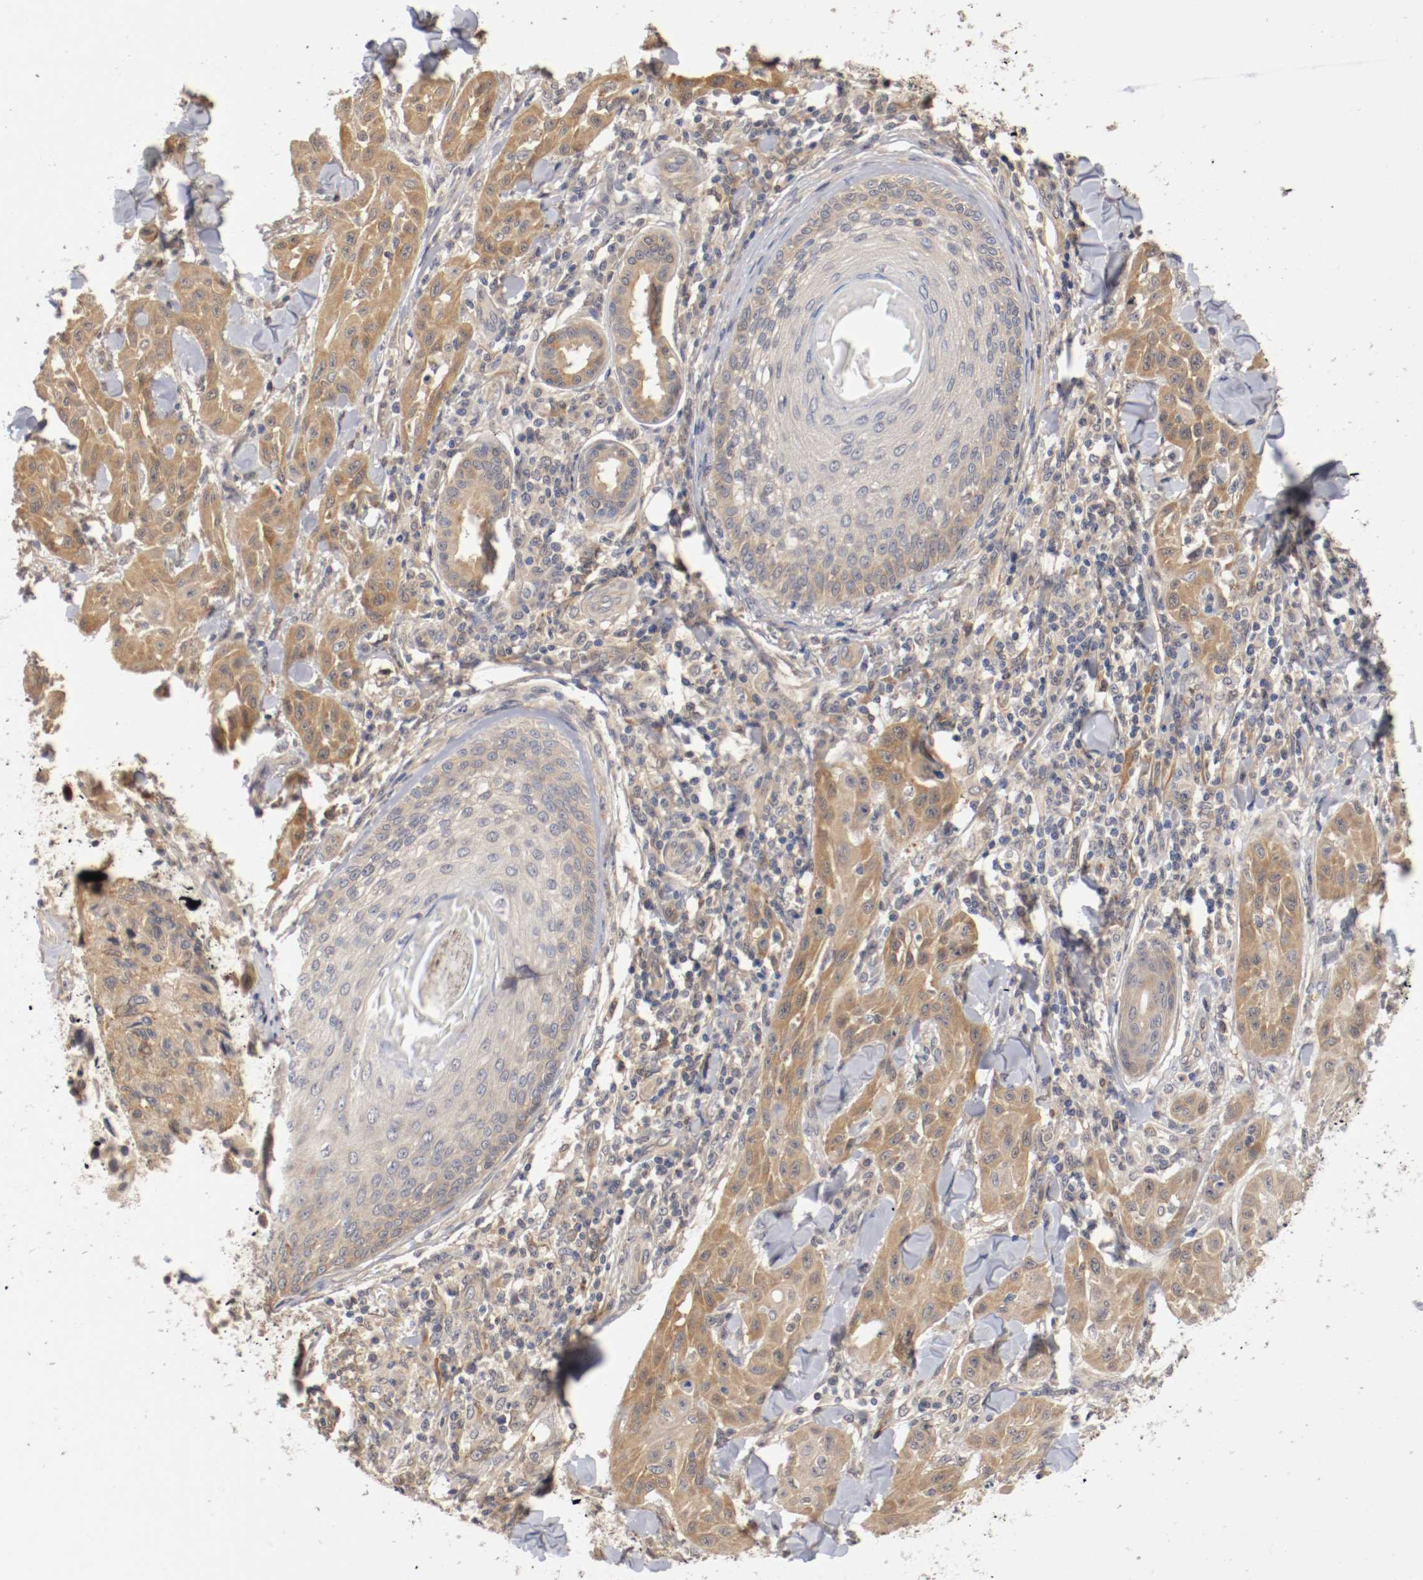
{"staining": {"intensity": "moderate", "quantity": ">75%", "location": "cytoplasmic/membranous"}, "tissue": "skin cancer", "cell_type": "Tumor cells", "image_type": "cancer", "snomed": [{"axis": "morphology", "description": "Squamous cell carcinoma, NOS"}, {"axis": "topography", "description": "Skin"}], "caption": "Skin cancer (squamous cell carcinoma) was stained to show a protein in brown. There is medium levels of moderate cytoplasmic/membranous expression in about >75% of tumor cells. (Stains: DAB in brown, nuclei in blue, Microscopy: brightfield microscopy at high magnification).", "gene": "RBM23", "patient": {"sex": "male", "age": 24}}